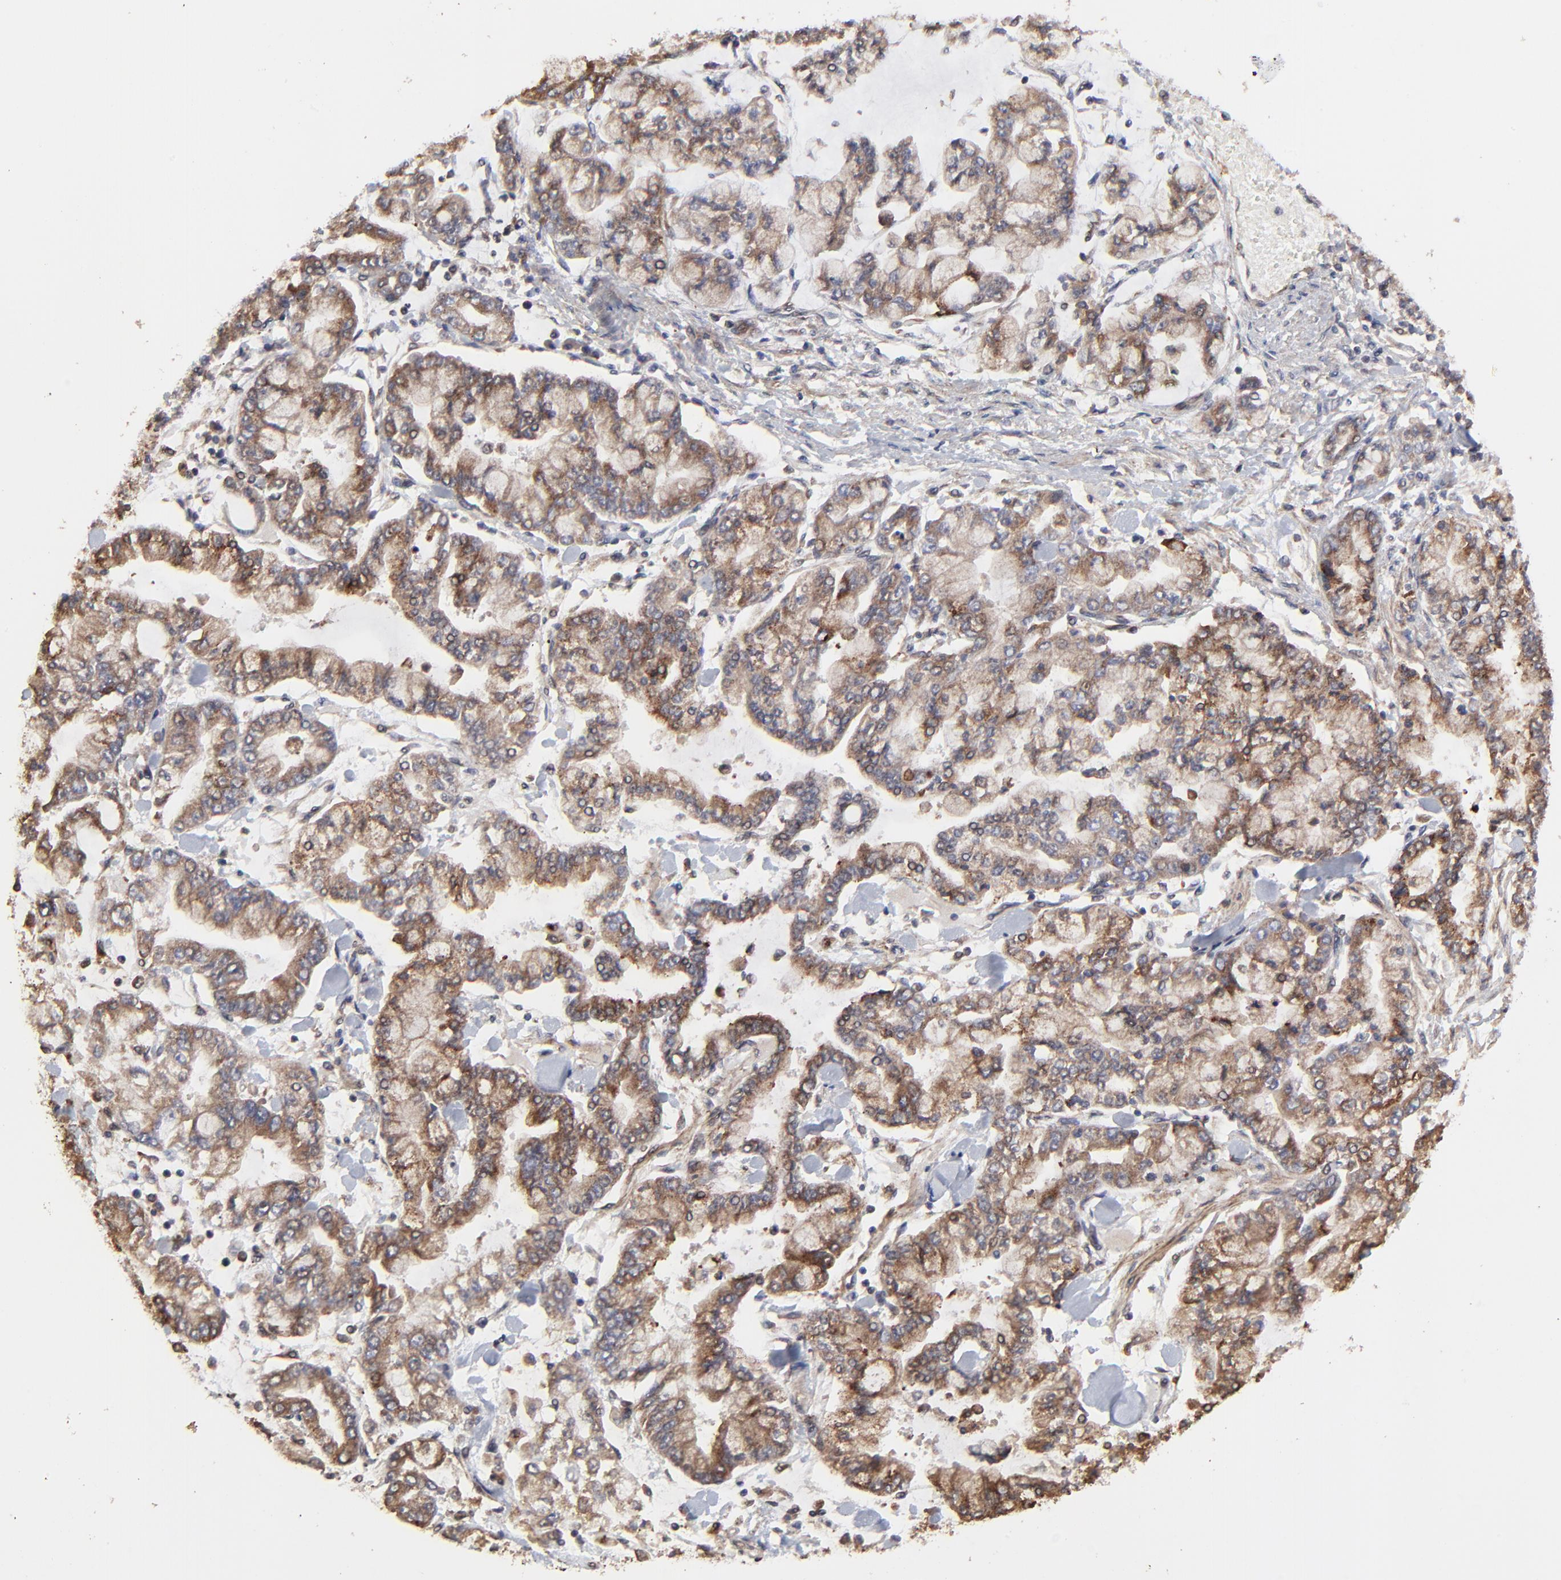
{"staining": {"intensity": "moderate", "quantity": ">75%", "location": "cytoplasmic/membranous"}, "tissue": "stomach cancer", "cell_type": "Tumor cells", "image_type": "cancer", "snomed": [{"axis": "morphology", "description": "Normal tissue, NOS"}, {"axis": "morphology", "description": "Adenocarcinoma, NOS"}, {"axis": "topography", "description": "Stomach, upper"}, {"axis": "topography", "description": "Stomach"}], "caption": "Protein staining by immunohistochemistry (IHC) reveals moderate cytoplasmic/membranous expression in about >75% of tumor cells in stomach cancer. (DAB (3,3'-diaminobenzidine) IHC with brightfield microscopy, high magnification).", "gene": "ELP2", "patient": {"sex": "male", "age": 76}}